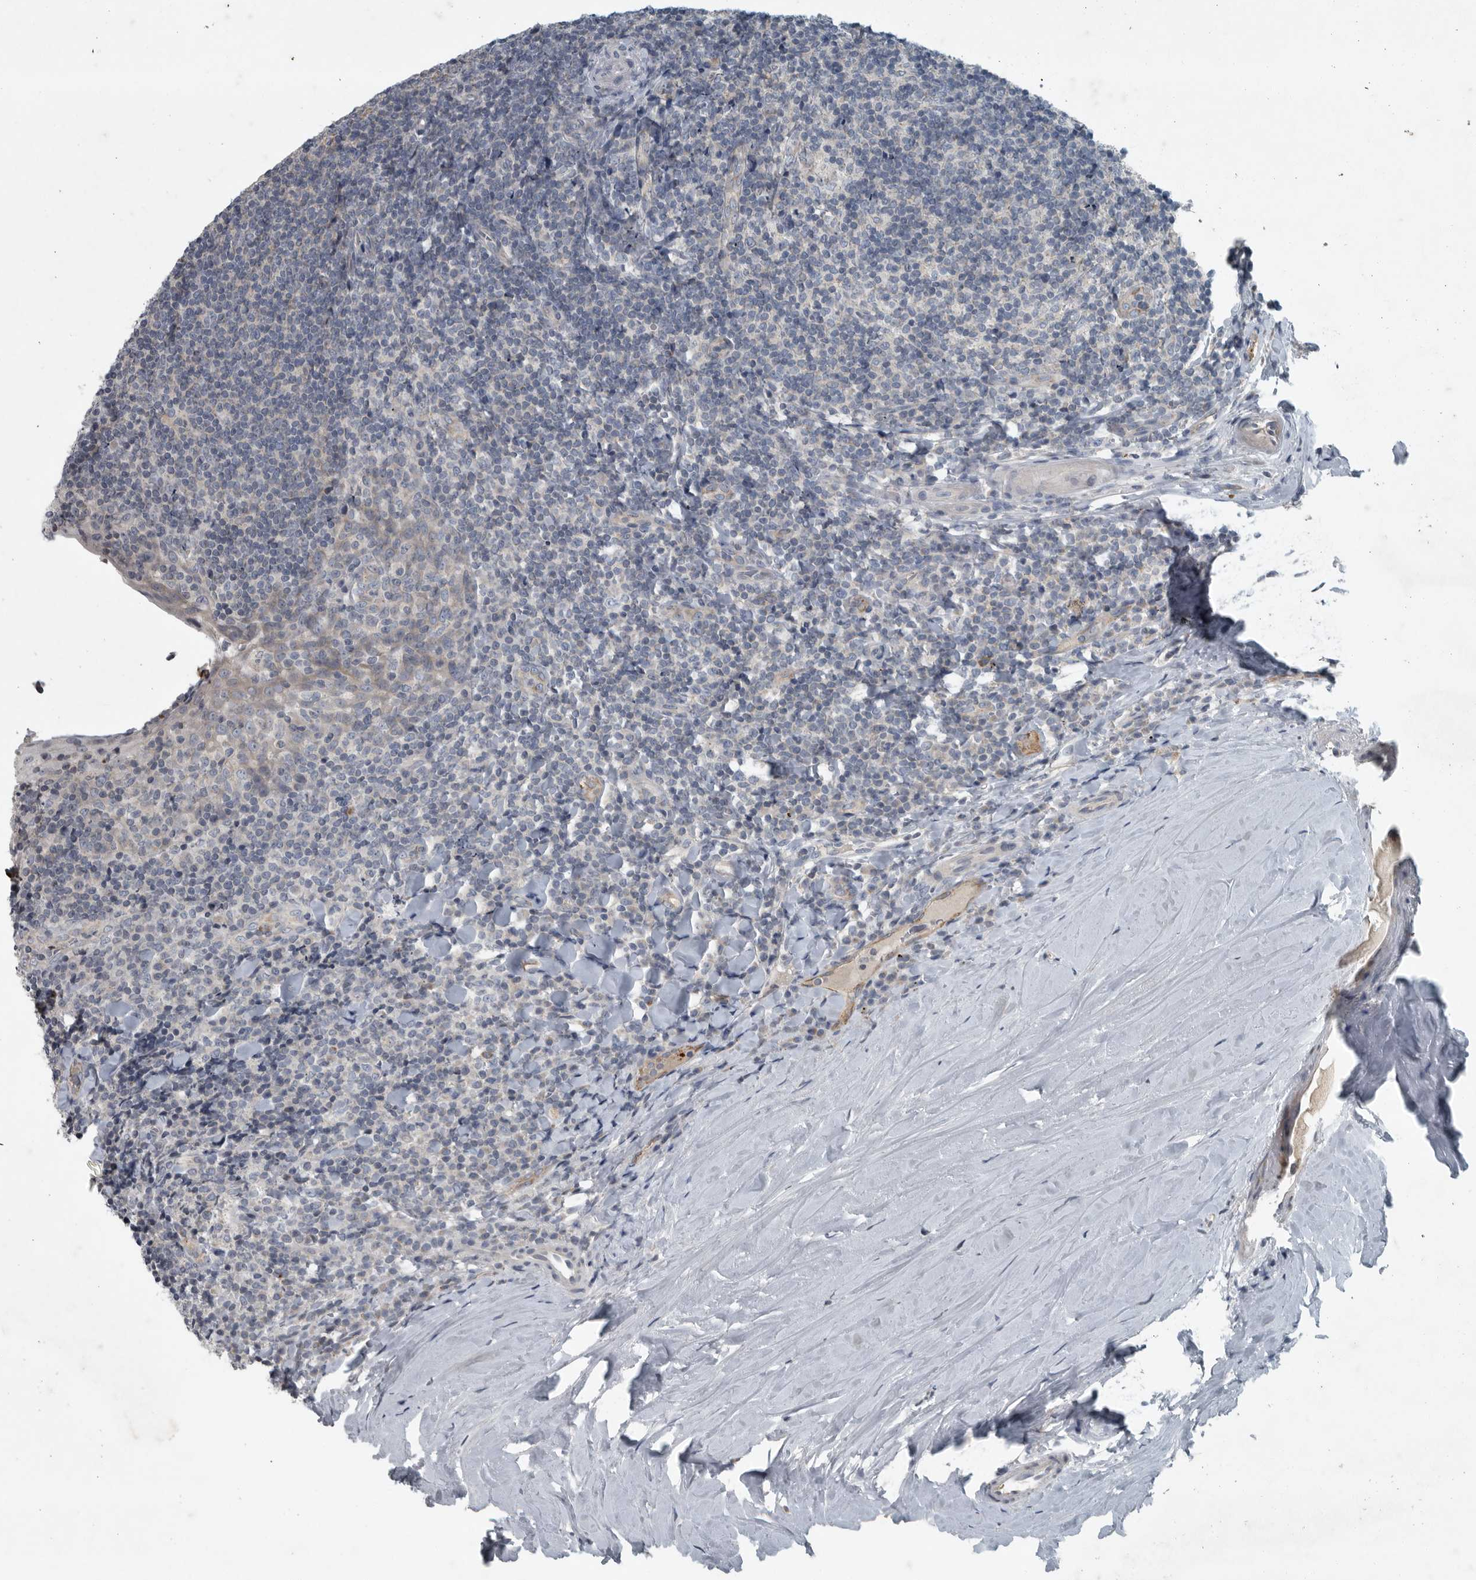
{"staining": {"intensity": "negative", "quantity": "none", "location": "none"}, "tissue": "tonsil", "cell_type": "Germinal center cells", "image_type": "normal", "snomed": [{"axis": "morphology", "description": "Normal tissue, NOS"}, {"axis": "topography", "description": "Tonsil"}], "caption": "This is an IHC histopathology image of normal human tonsil. There is no expression in germinal center cells.", "gene": "MPP3", "patient": {"sex": "male", "age": 37}}